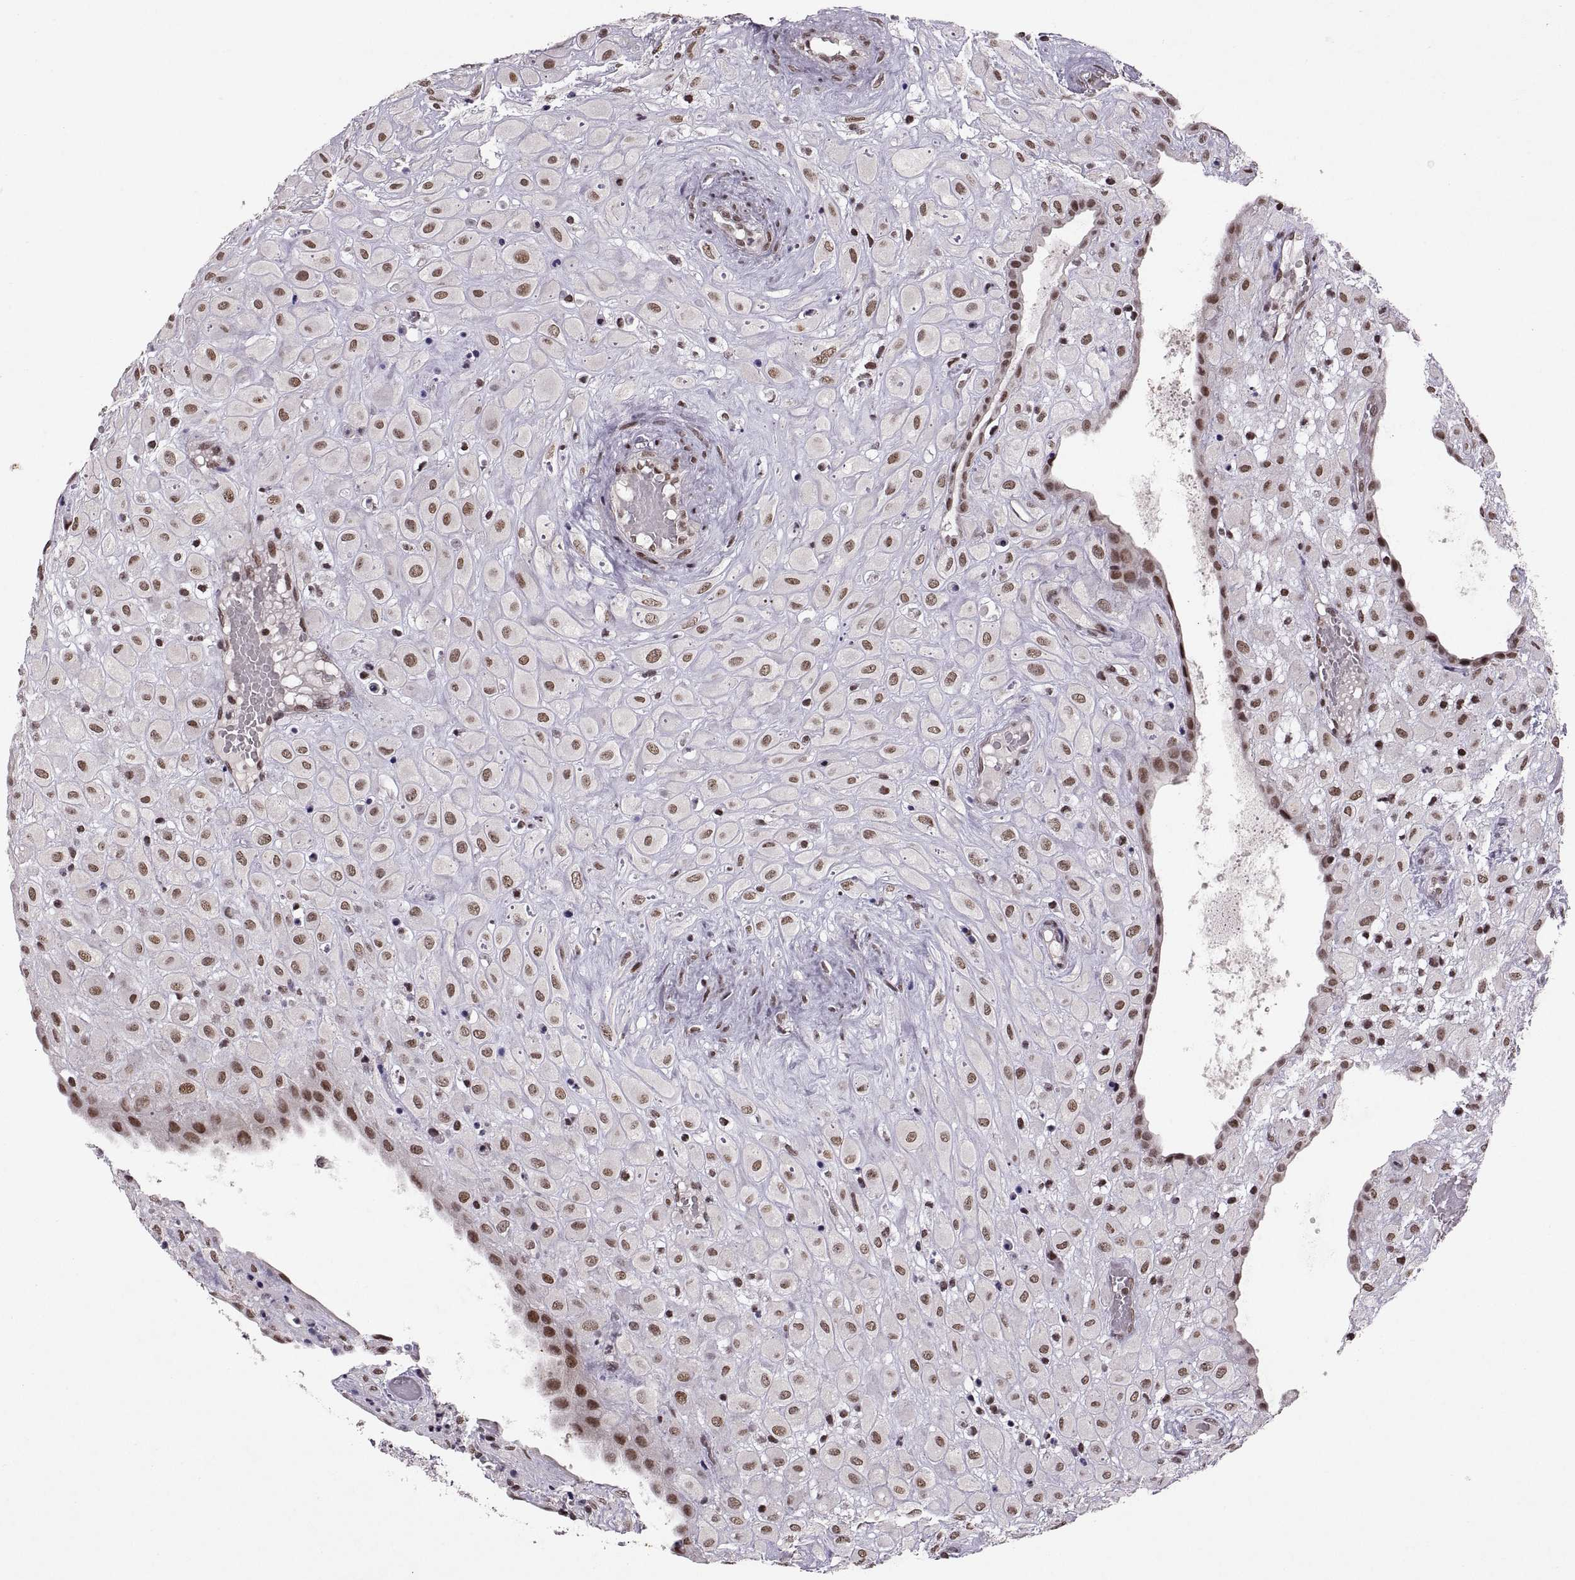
{"staining": {"intensity": "moderate", "quantity": ">75%", "location": "nuclear"}, "tissue": "placenta", "cell_type": "Decidual cells", "image_type": "normal", "snomed": [{"axis": "morphology", "description": "Normal tissue, NOS"}, {"axis": "topography", "description": "Placenta"}], "caption": "Immunohistochemistry (IHC) (DAB (3,3'-diaminobenzidine)) staining of benign placenta reveals moderate nuclear protein positivity in about >75% of decidual cells.", "gene": "MT1E", "patient": {"sex": "female", "age": 24}}